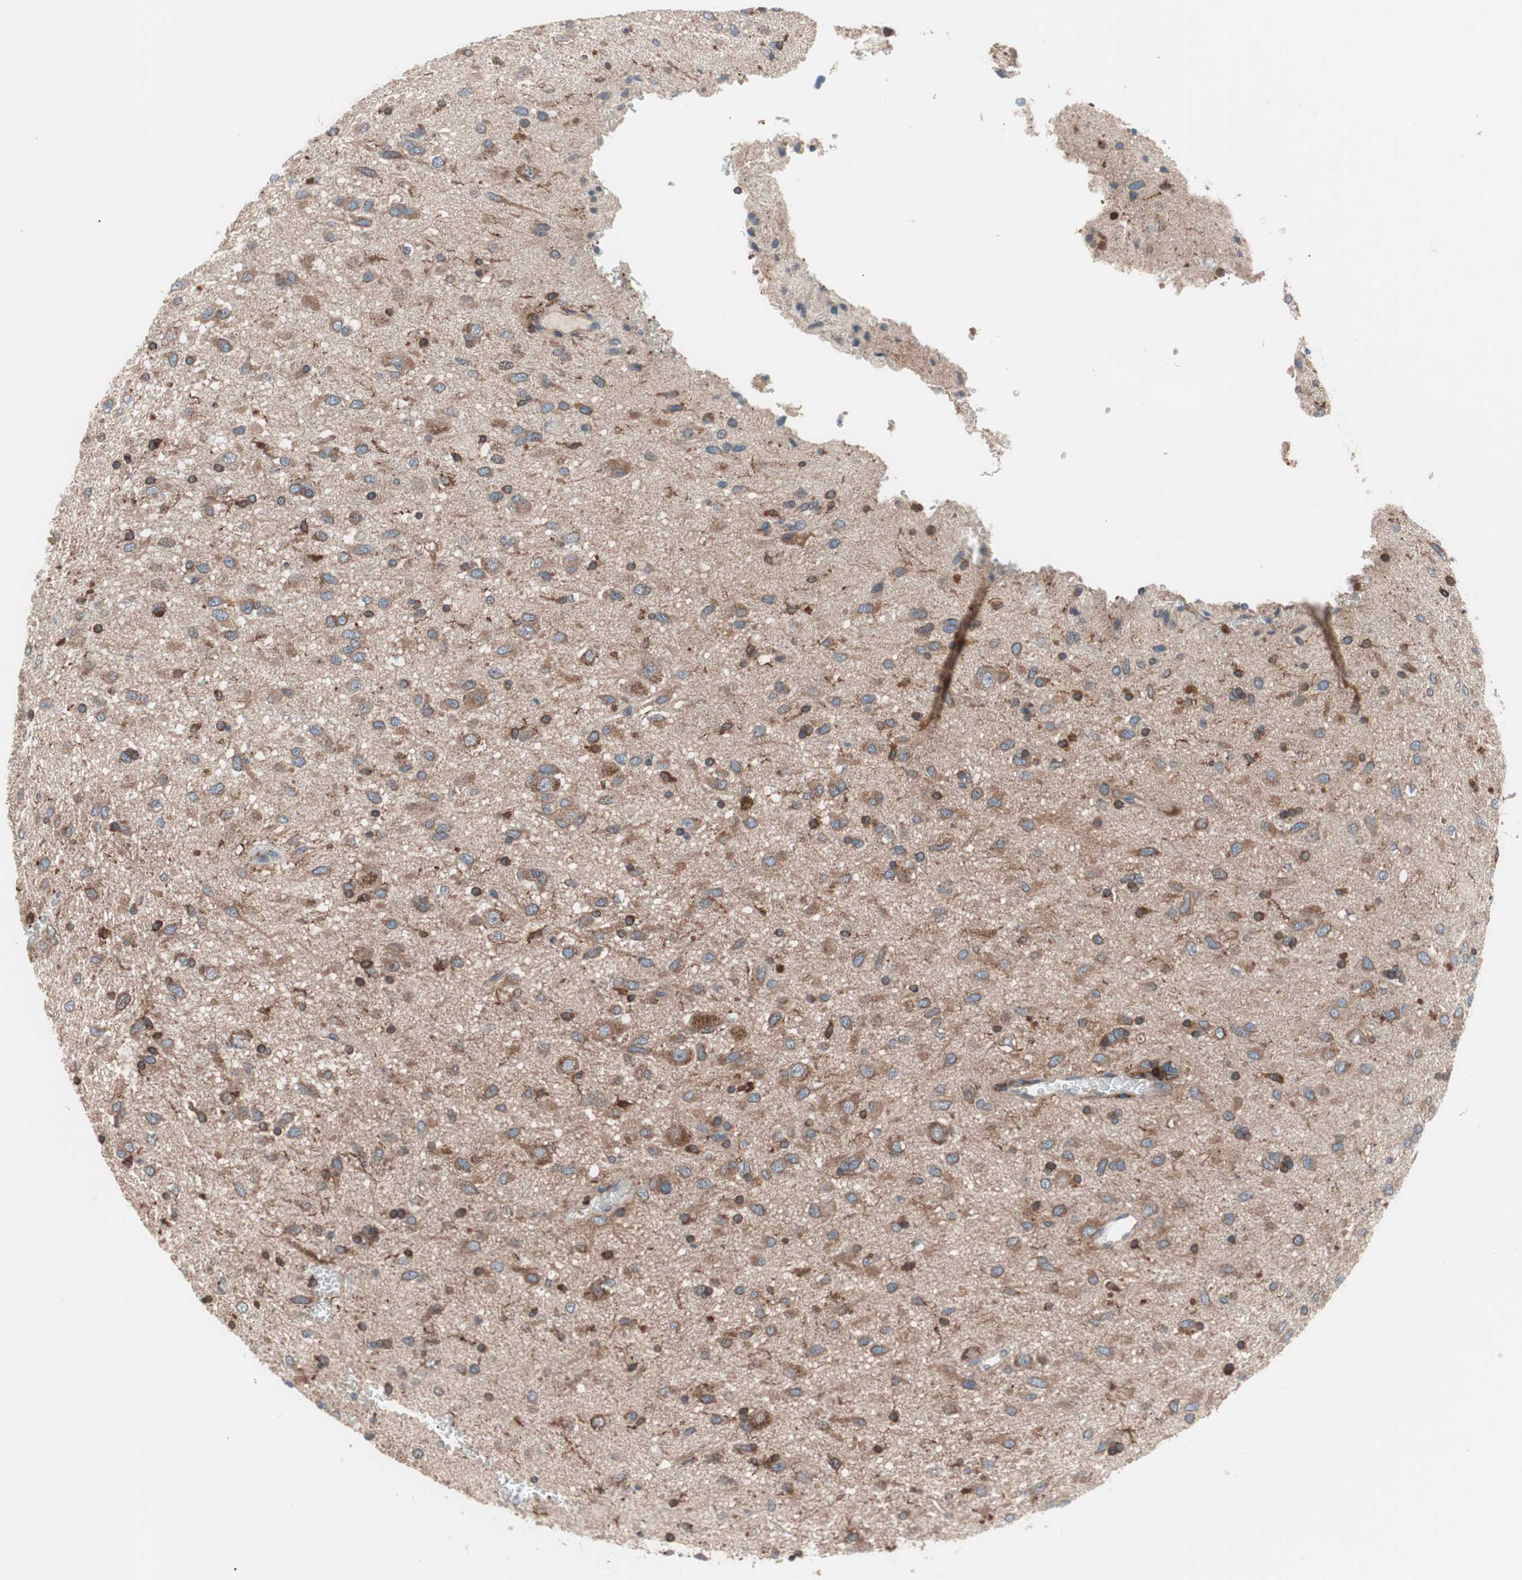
{"staining": {"intensity": "moderate", "quantity": ">75%", "location": "cytoplasmic/membranous"}, "tissue": "glioma", "cell_type": "Tumor cells", "image_type": "cancer", "snomed": [{"axis": "morphology", "description": "Glioma, malignant, Low grade"}, {"axis": "topography", "description": "Brain"}], "caption": "Brown immunohistochemical staining in human glioma exhibits moderate cytoplasmic/membranous expression in about >75% of tumor cells. (IHC, brightfield microscopy, high magnification).", "gene": "PIK3R1", "patient": {"sex": "male", "age": 77}}